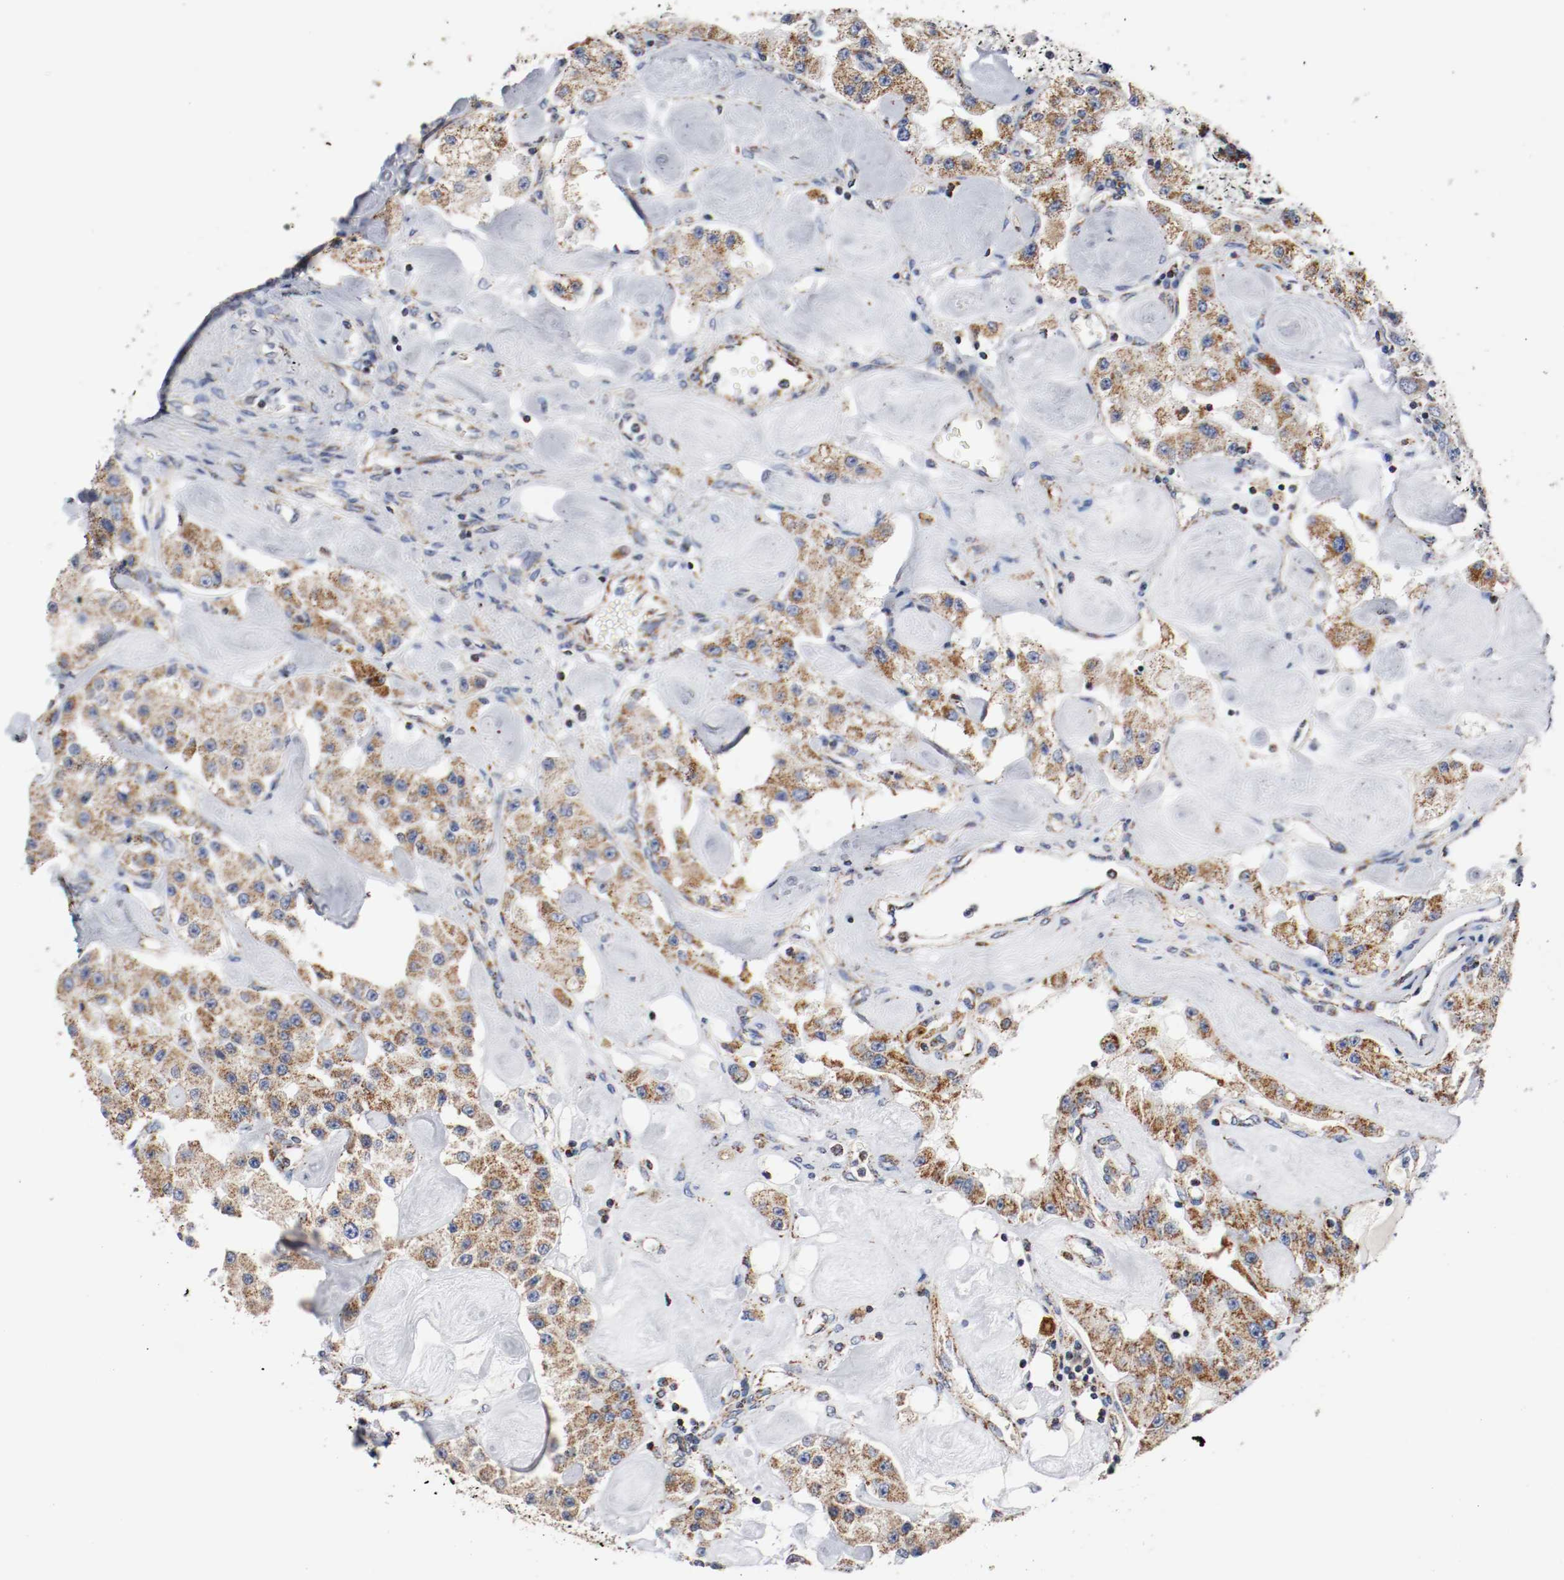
{"staining": {"intensity": "moderate", "quantity": ">75%", "location": "cytoplasmic/membranous"}, "tissue": "carcinoid", "cell_type": "Tumor cells", "image_type": "cancer", "snomed": [{"axis": "morphology", "description": "Carcinoid, malignant, NOS"}, {"axis": "topography", "description": "Pancreas"}], "caption": "Carcinoid stained with a protein marker demonstrates moderate staining in tumor cells.", "gene": "TUBD1", "patient": {"sex": "male", "age": 41}}